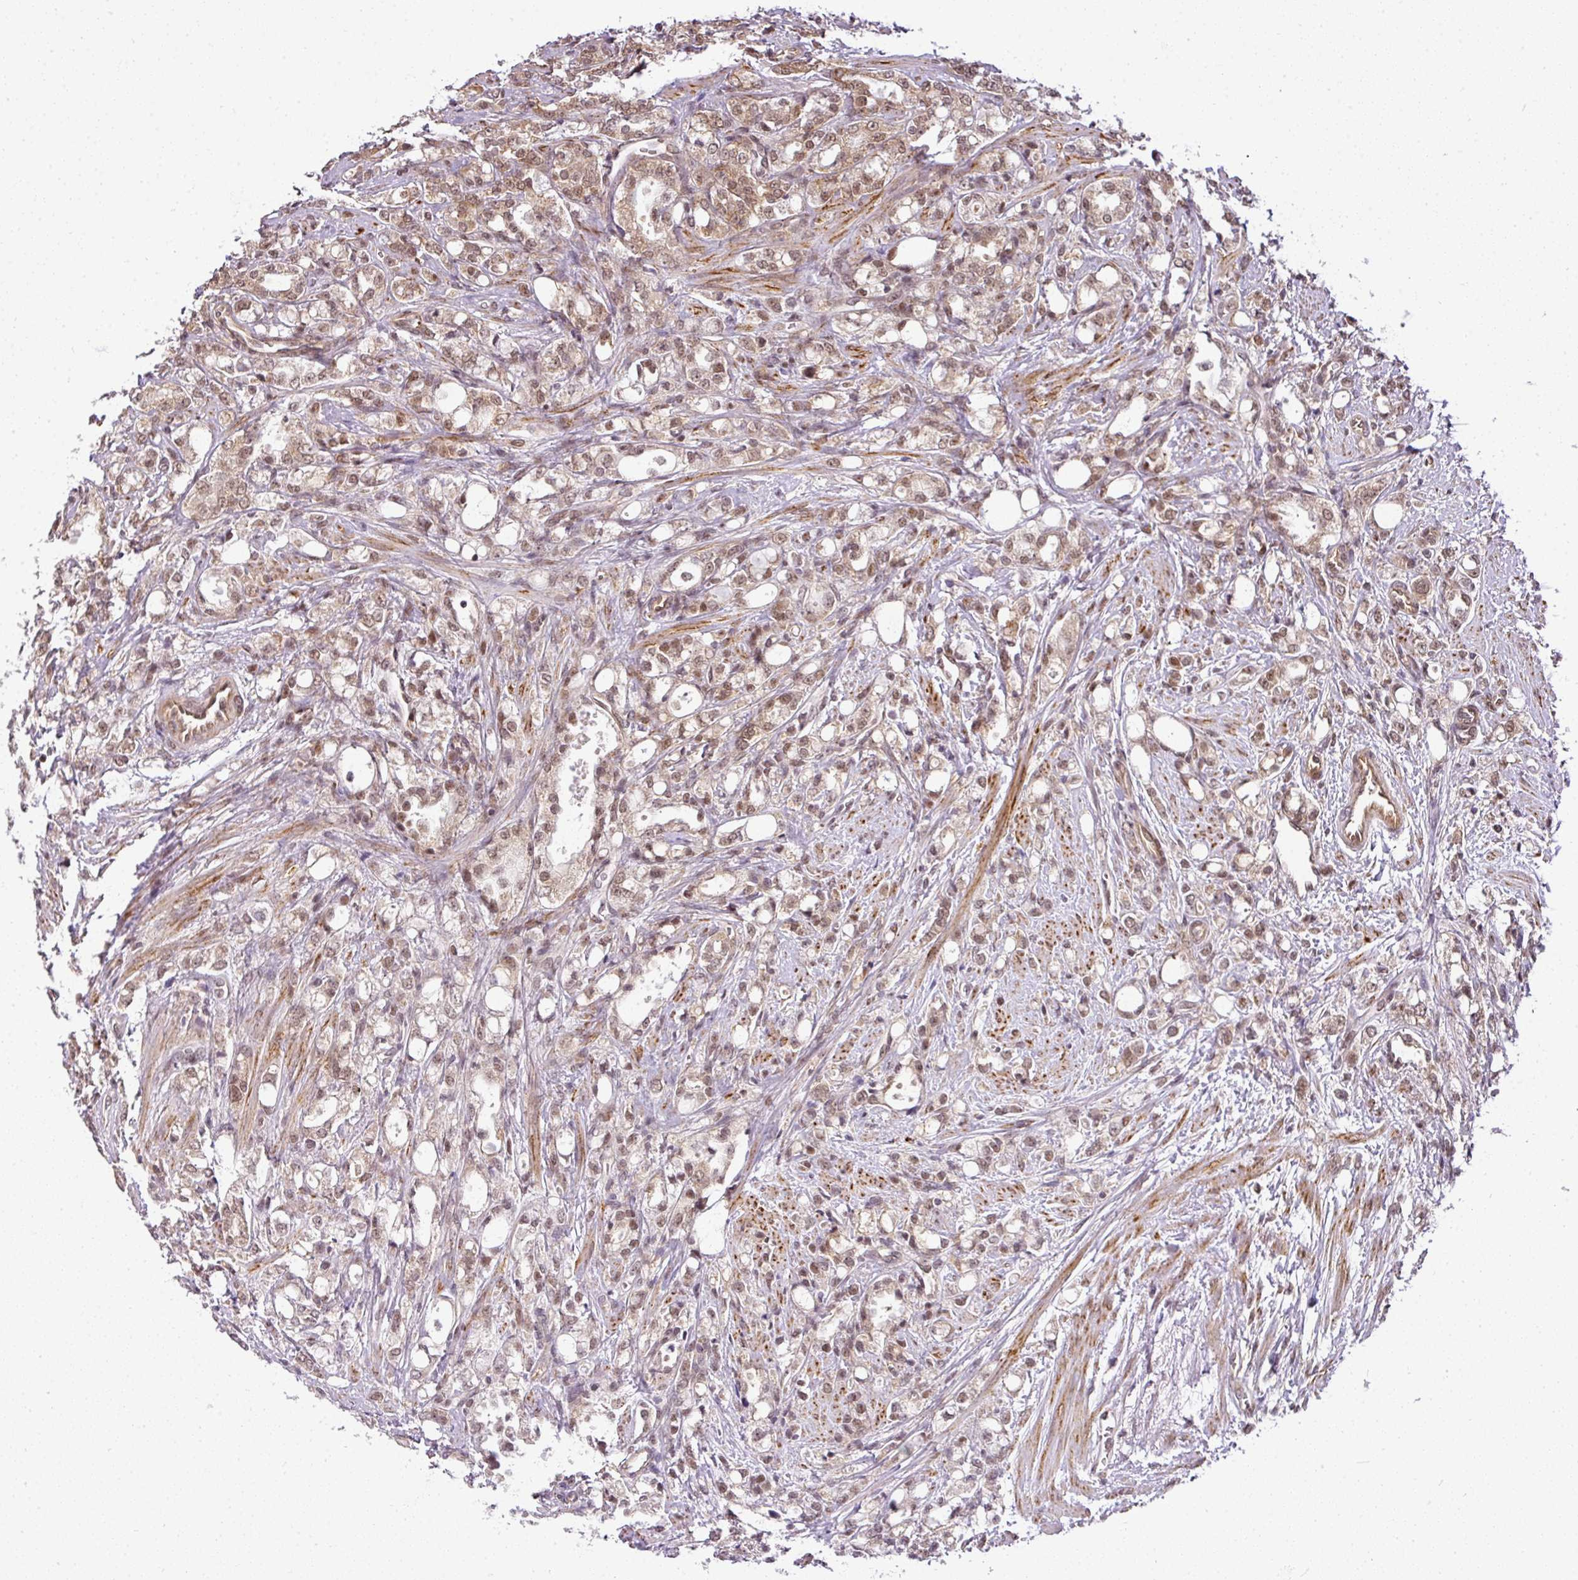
{"staining": {"intensity": "moderate", "quantity": ">75%", "location": "nuclear"}, "tissue": "prostate cancer", "cell_type": "Tumor cells", "image_type": "cancer", "snomed": [{"axis": "morphology", "description": "Adenocarcinoma, High grade"}, {"axis": "topography", "description": "Prostate"}], "caption": "Immunohistochemistry (DAB) staining of prostate cancer (high-grade adenocarcinoma) shows moderate nuclear protein staining in about >75% of tumor cells.", "gene": "C1orf226", "patient": {"sex": "male", "age": 62}}